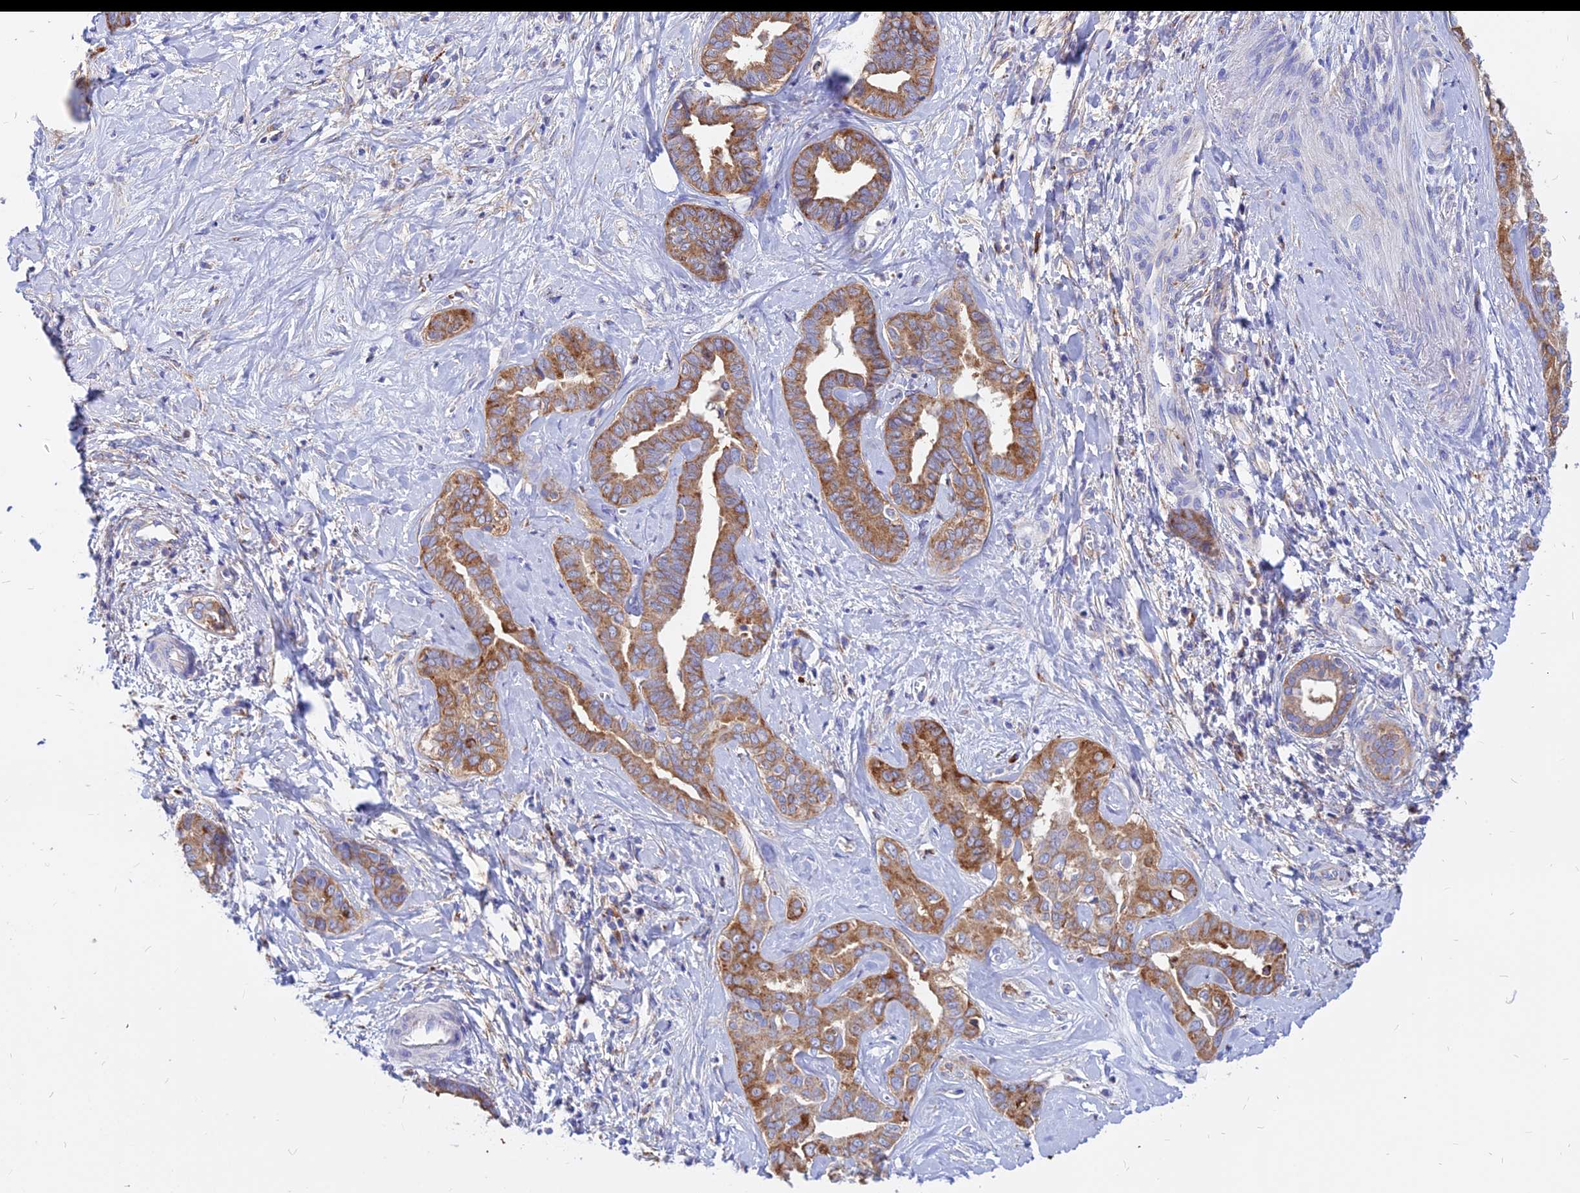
{"staining": {"intensity": "strong", "quantity": ">75%", "location": "cytoplasmic/membranous"}, "tissue": "liver cancer", "cell_type": "Tumor cells", "image_type": "cancer", "snomed": [{"axis": "morphology", "description": "Cholangiocarcinoma"}, {"axis": "topography", "description": "Liver"}], "caption": "Liver cancer stained with a brown dye exhibits strong cytoplasmic/membranous positive positivity in about >75% of tumor cells.", "gene": "AGTRAP", "patient": {"sex": "female", "age": 77}}